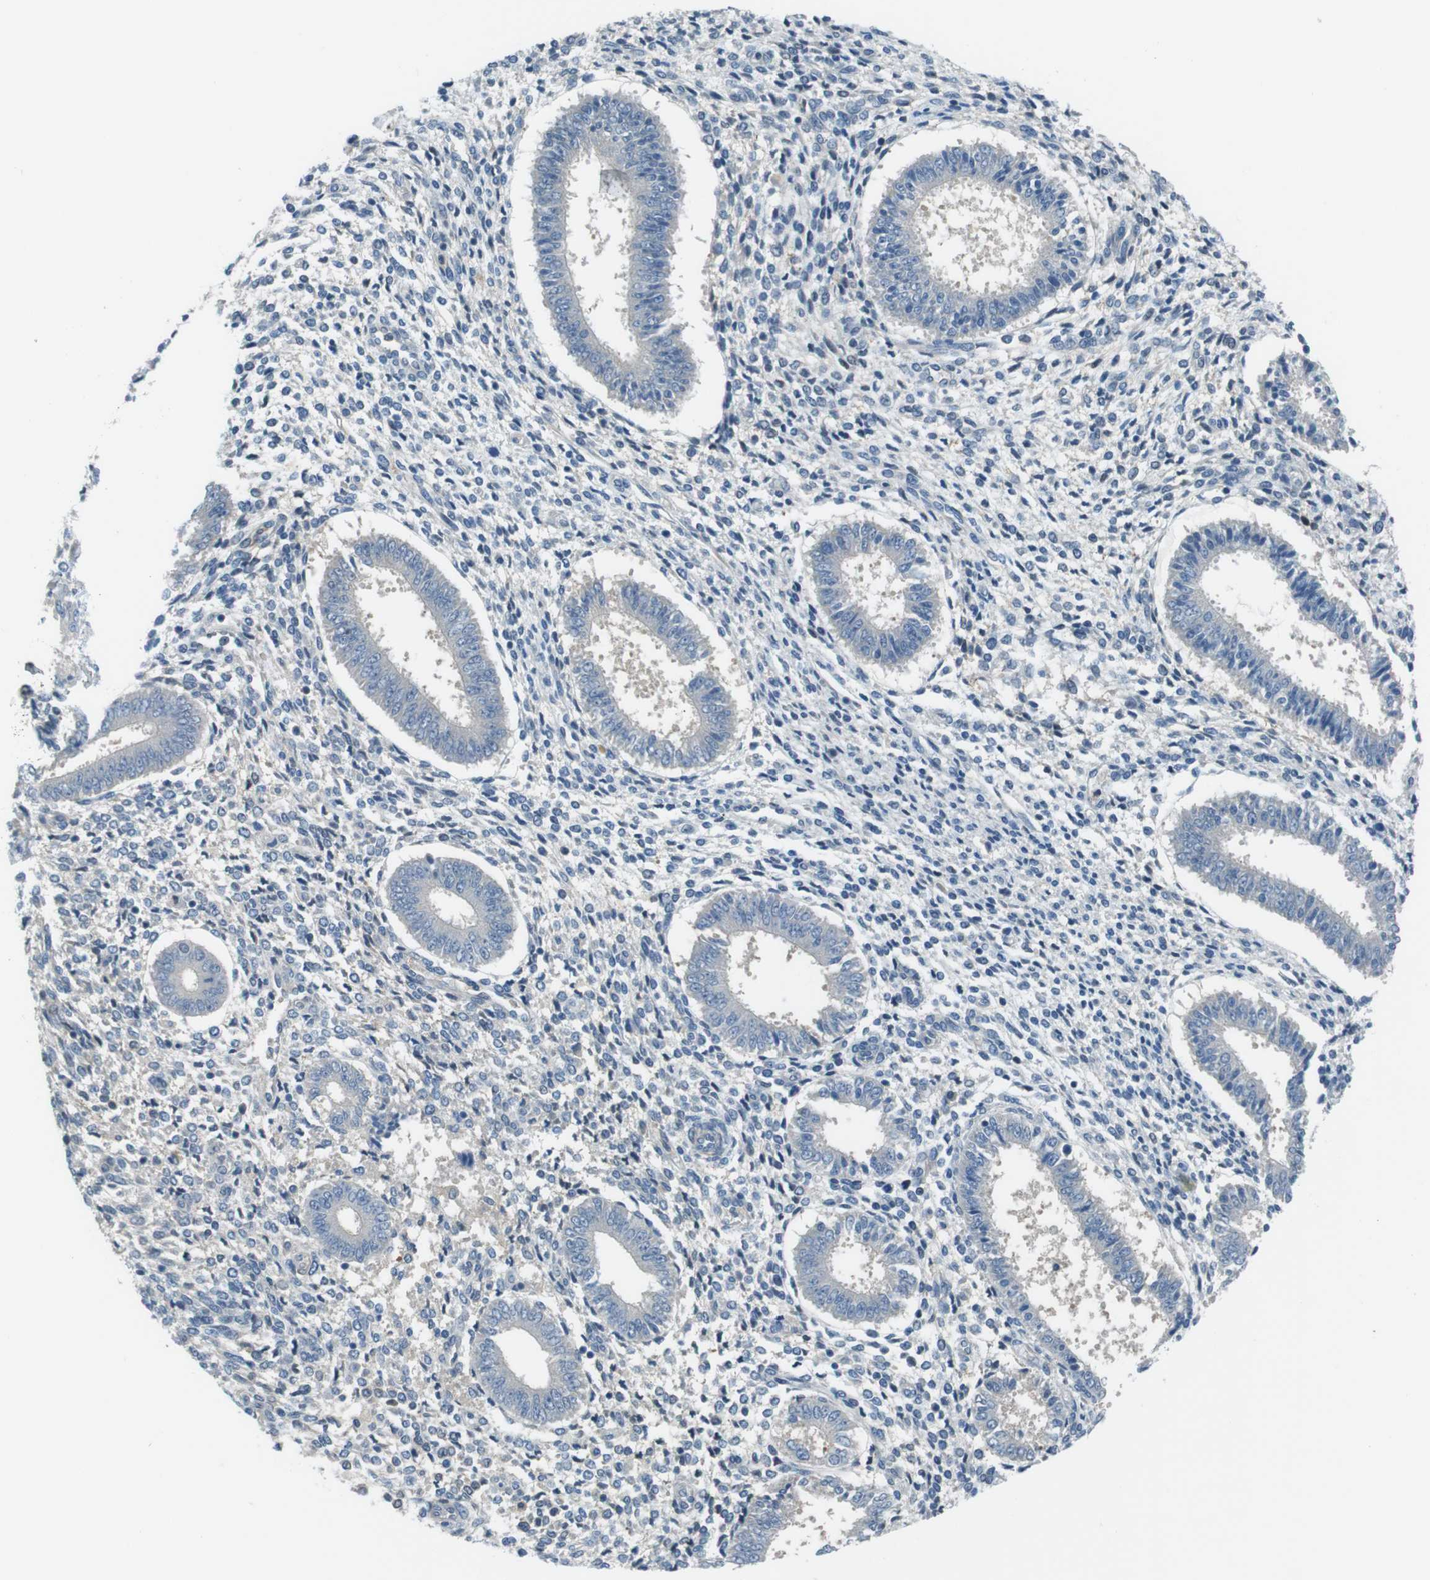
{"staining": {"intensity": "negative", "quantity": "none", "location": "none"}, "tissue": "endometrium", "cell_type": "Cells in endometrial stroma", "image_type": "normal", "snomed": [{"axis": "morphology", "description": "Normal tissue, NOS"}, {"axis": "topography", "description": "Endometrium"}], "caption": "Immunohistochemistry of benign human endometrium shows no expression in cells in endometrial stroma.", "gene": "NANOS2", "patient": {"sex": "female", "age": 35}}